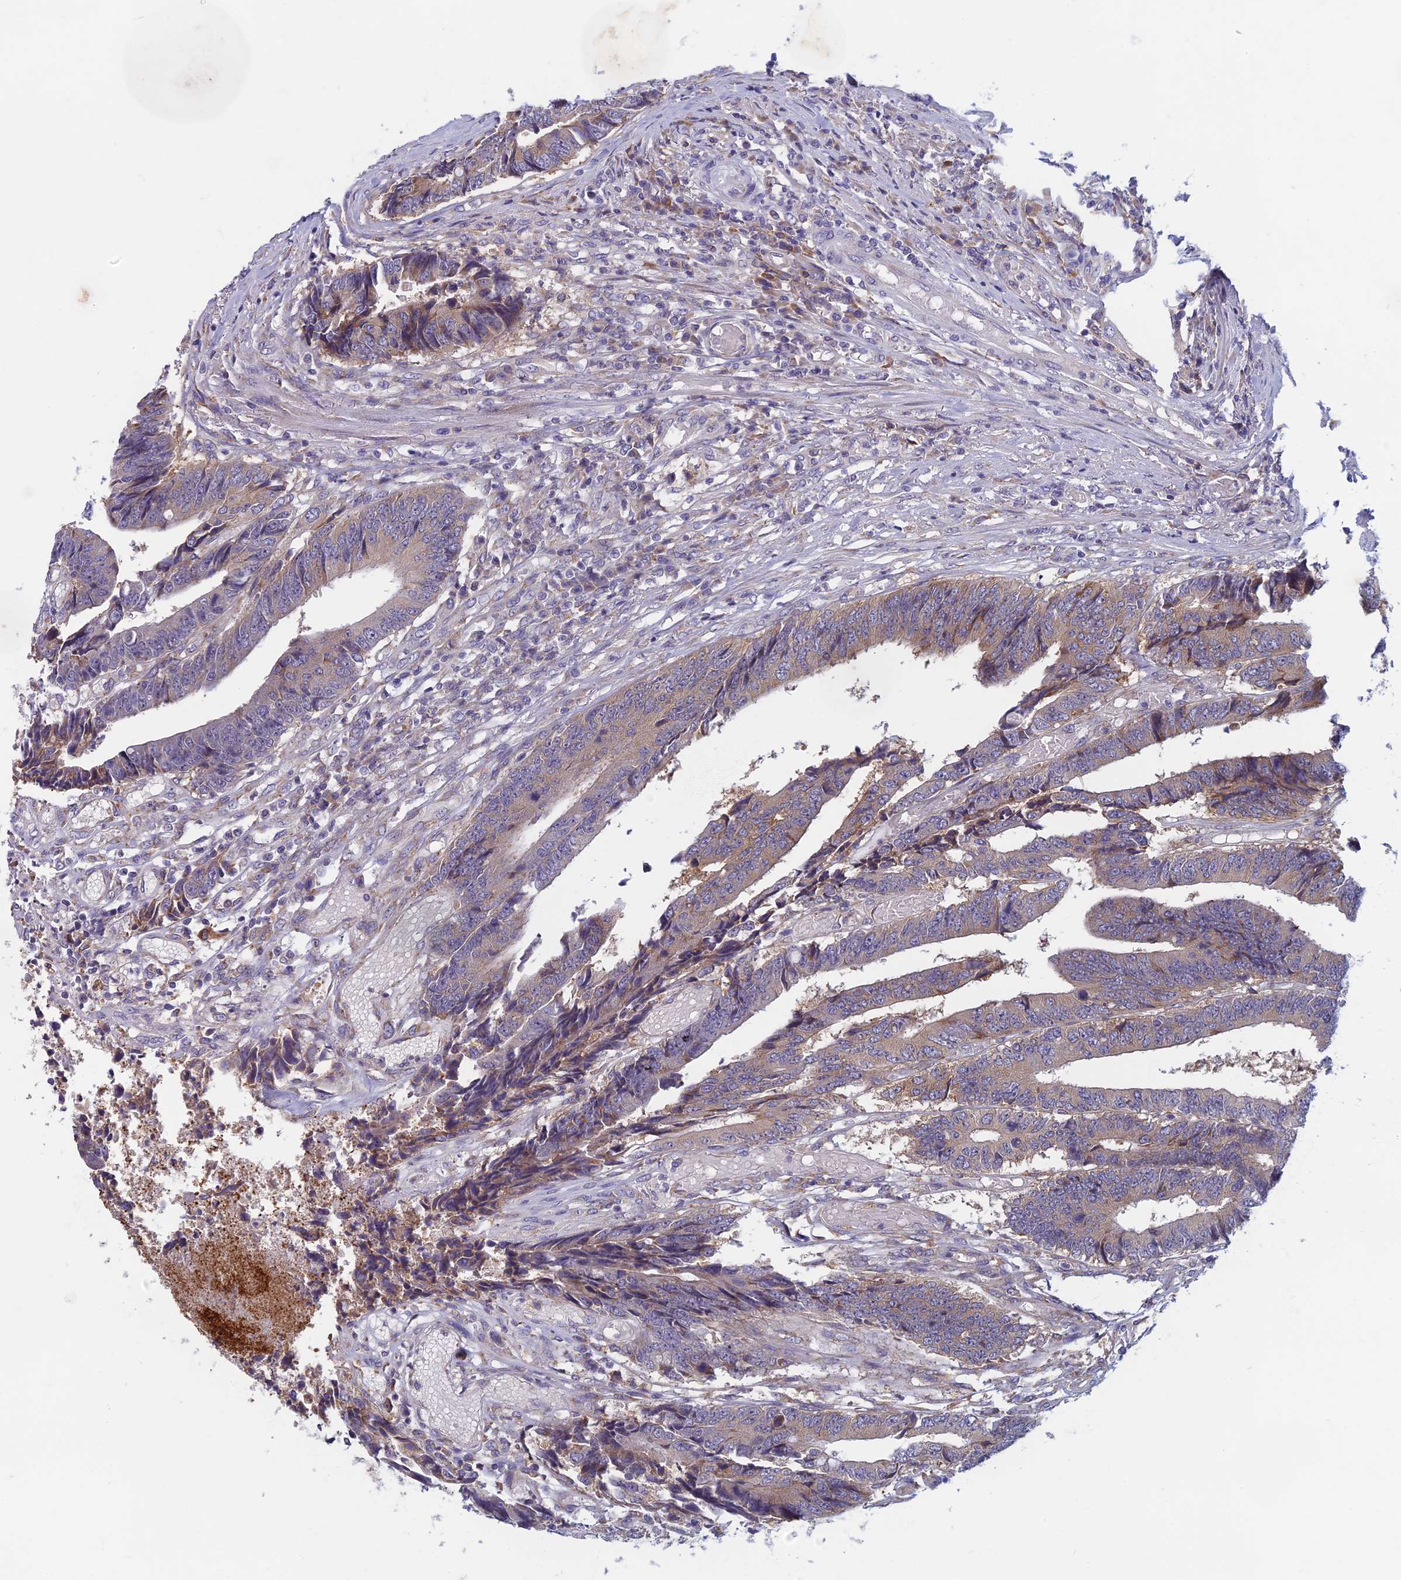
{"staining": {"intensity": "weak", "quantity": "<25%", "location": "cytoplasmic/membranous"}, "tissue": "colorectal cancer", "cell_type": "Tumor cells", "image_type": "cancer", "snomed": [{"axis": "morphology", "description": "Adenocarcinoma, NOS"}, {"axis": "topography", "description": "Rectum"}], "caption": "This is an immunohistochemistry (IHC) image of human colorectal cancer. There is no expression in tumor cells.", "gene": "DDX51", "patient": {"sex": "male", "age": 84}}